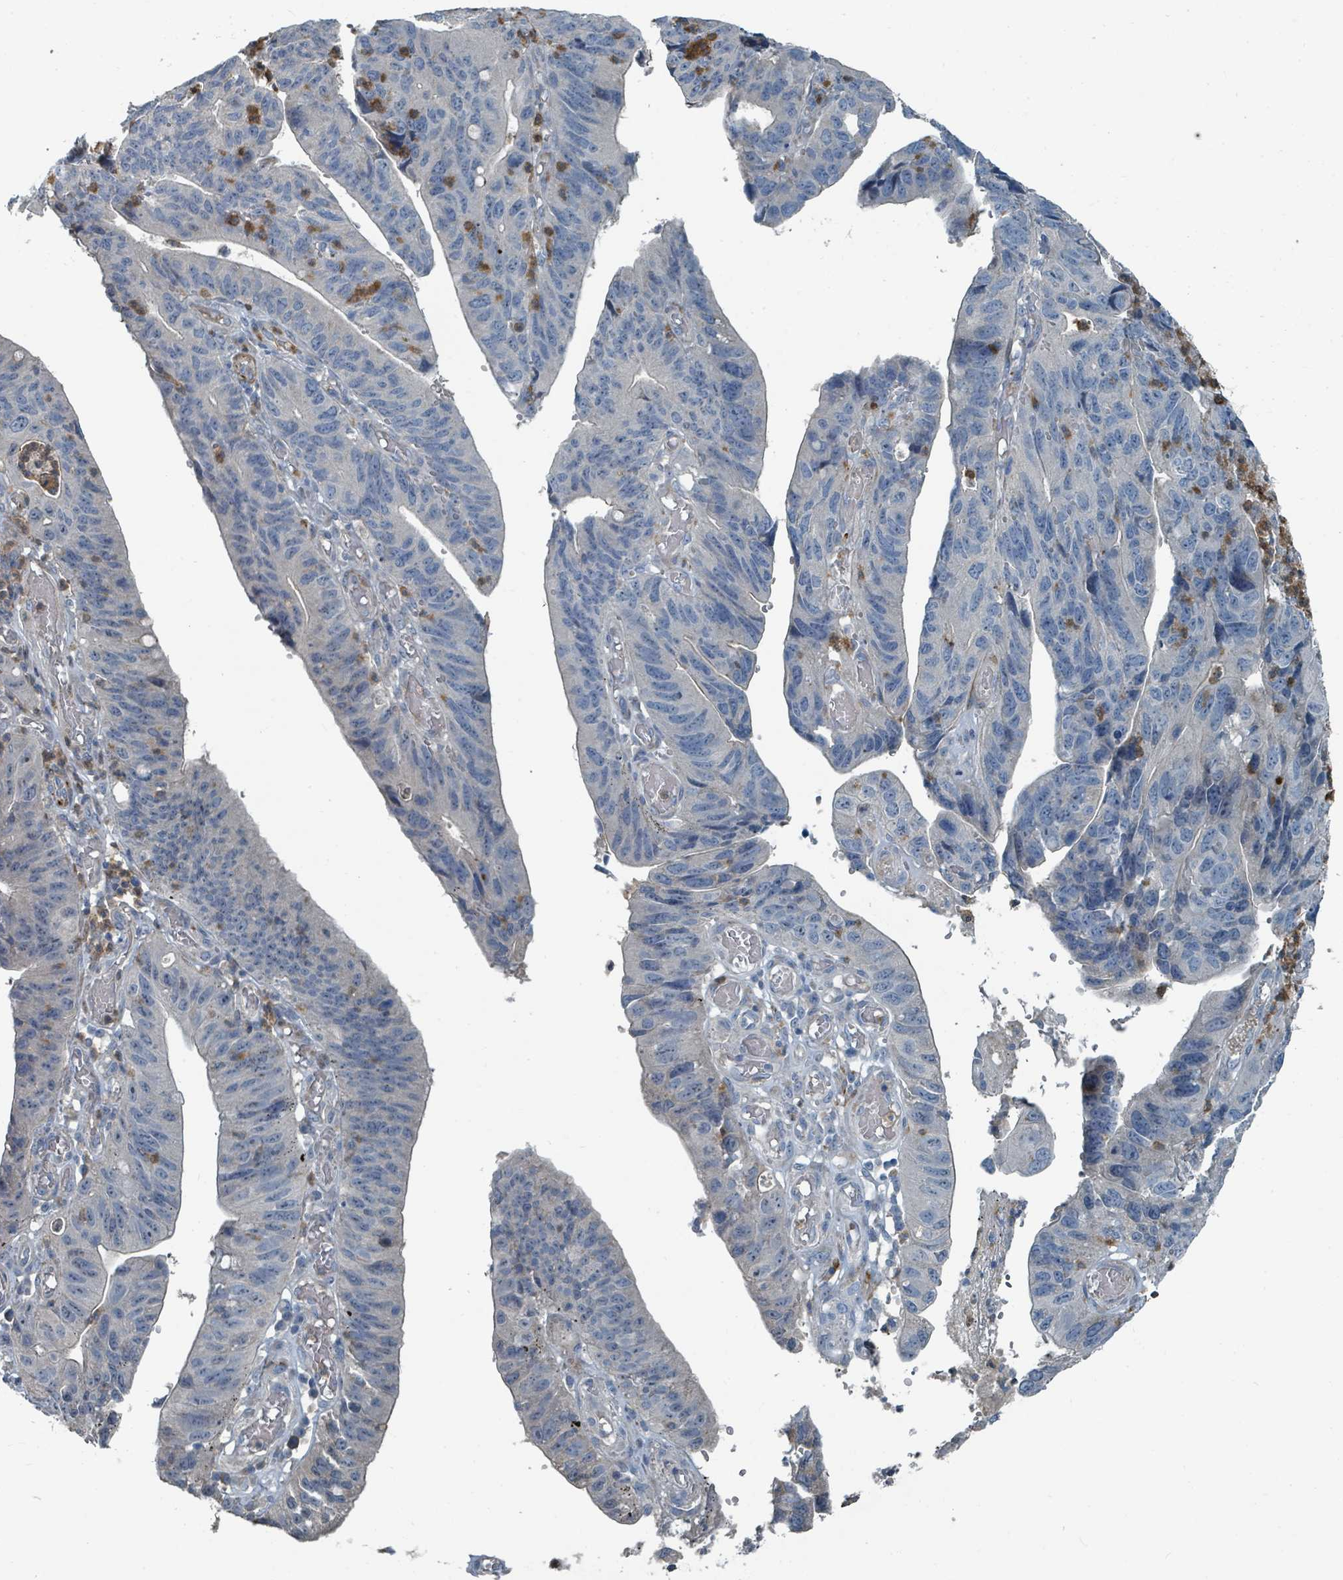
{"staining": {"intensity": "negative", "quantity": "none", "location": "none"}, "tissue": "stomach cancer", "cell_type": "Tumor cells", "image_type": "cancer", "snomed": [{"axis": "morphology", "description": "Adenocarcinoma, NOS"}, {"axis": "topography", "description": "Stomach"}], "caption": "Immunohistochemistry of human stomach cancer displays no positivity in tumor cells.", "gene": "SLC44A5", "patient": {"sex": "male", "age": 59}}